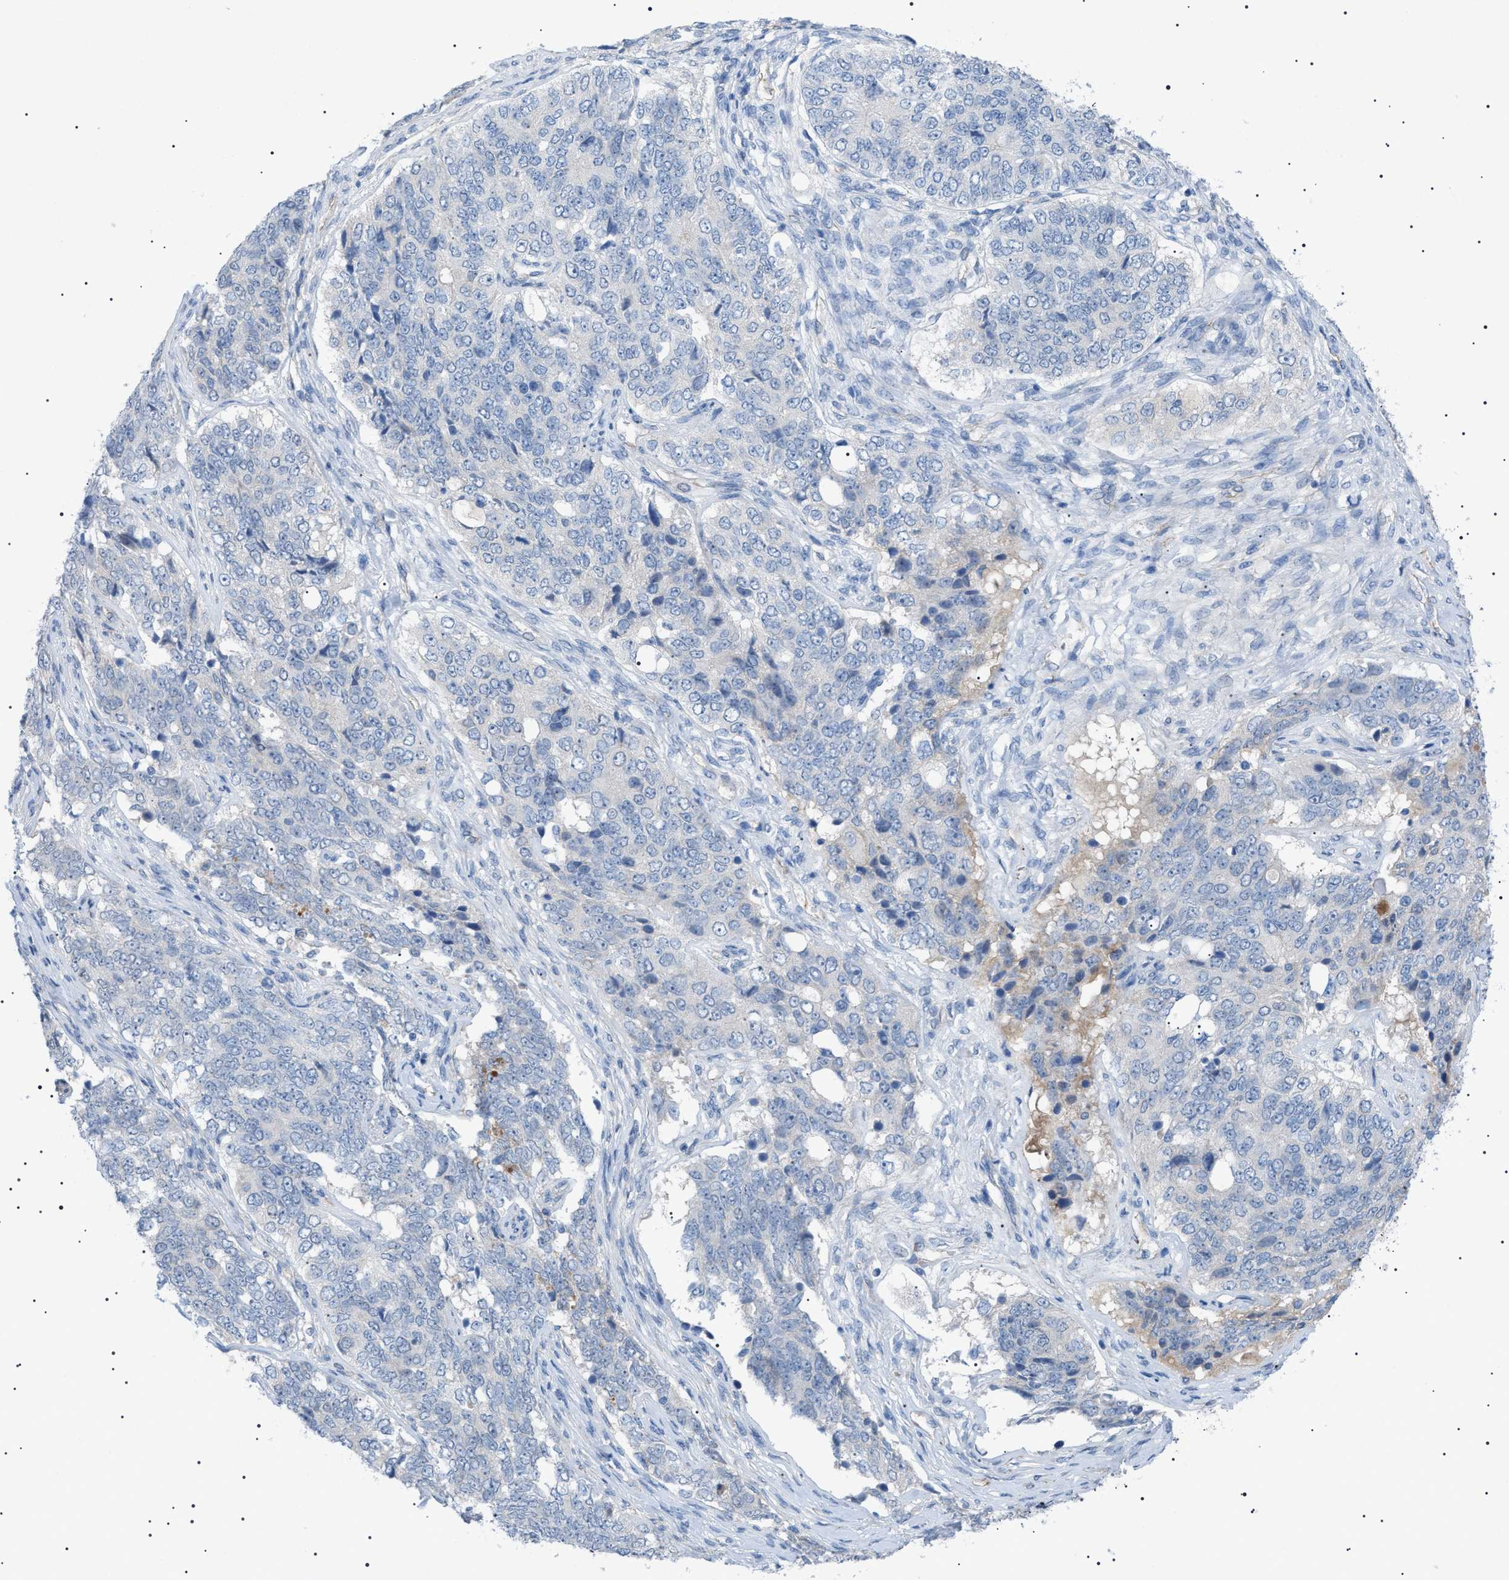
{"staining": {"intensity": "negative", "quantity": "none", "location": "none"}, "tissue": "ovarian cancer", "cell_type": "Tumor cells", "image_type": "cancer", "snomed": [{"axis": "morphology", "description": "Carcinoma, endometroid"}, {"axis": "topography", "description": "Ovary"}], "caption": "An image of ovarian cancer (endometroid carcinoma) stained for a protein demonstrates no brown staining in tumor cells.", "gene": "ADAMTS1", "patient": {"sex": "female", "age": 51}}